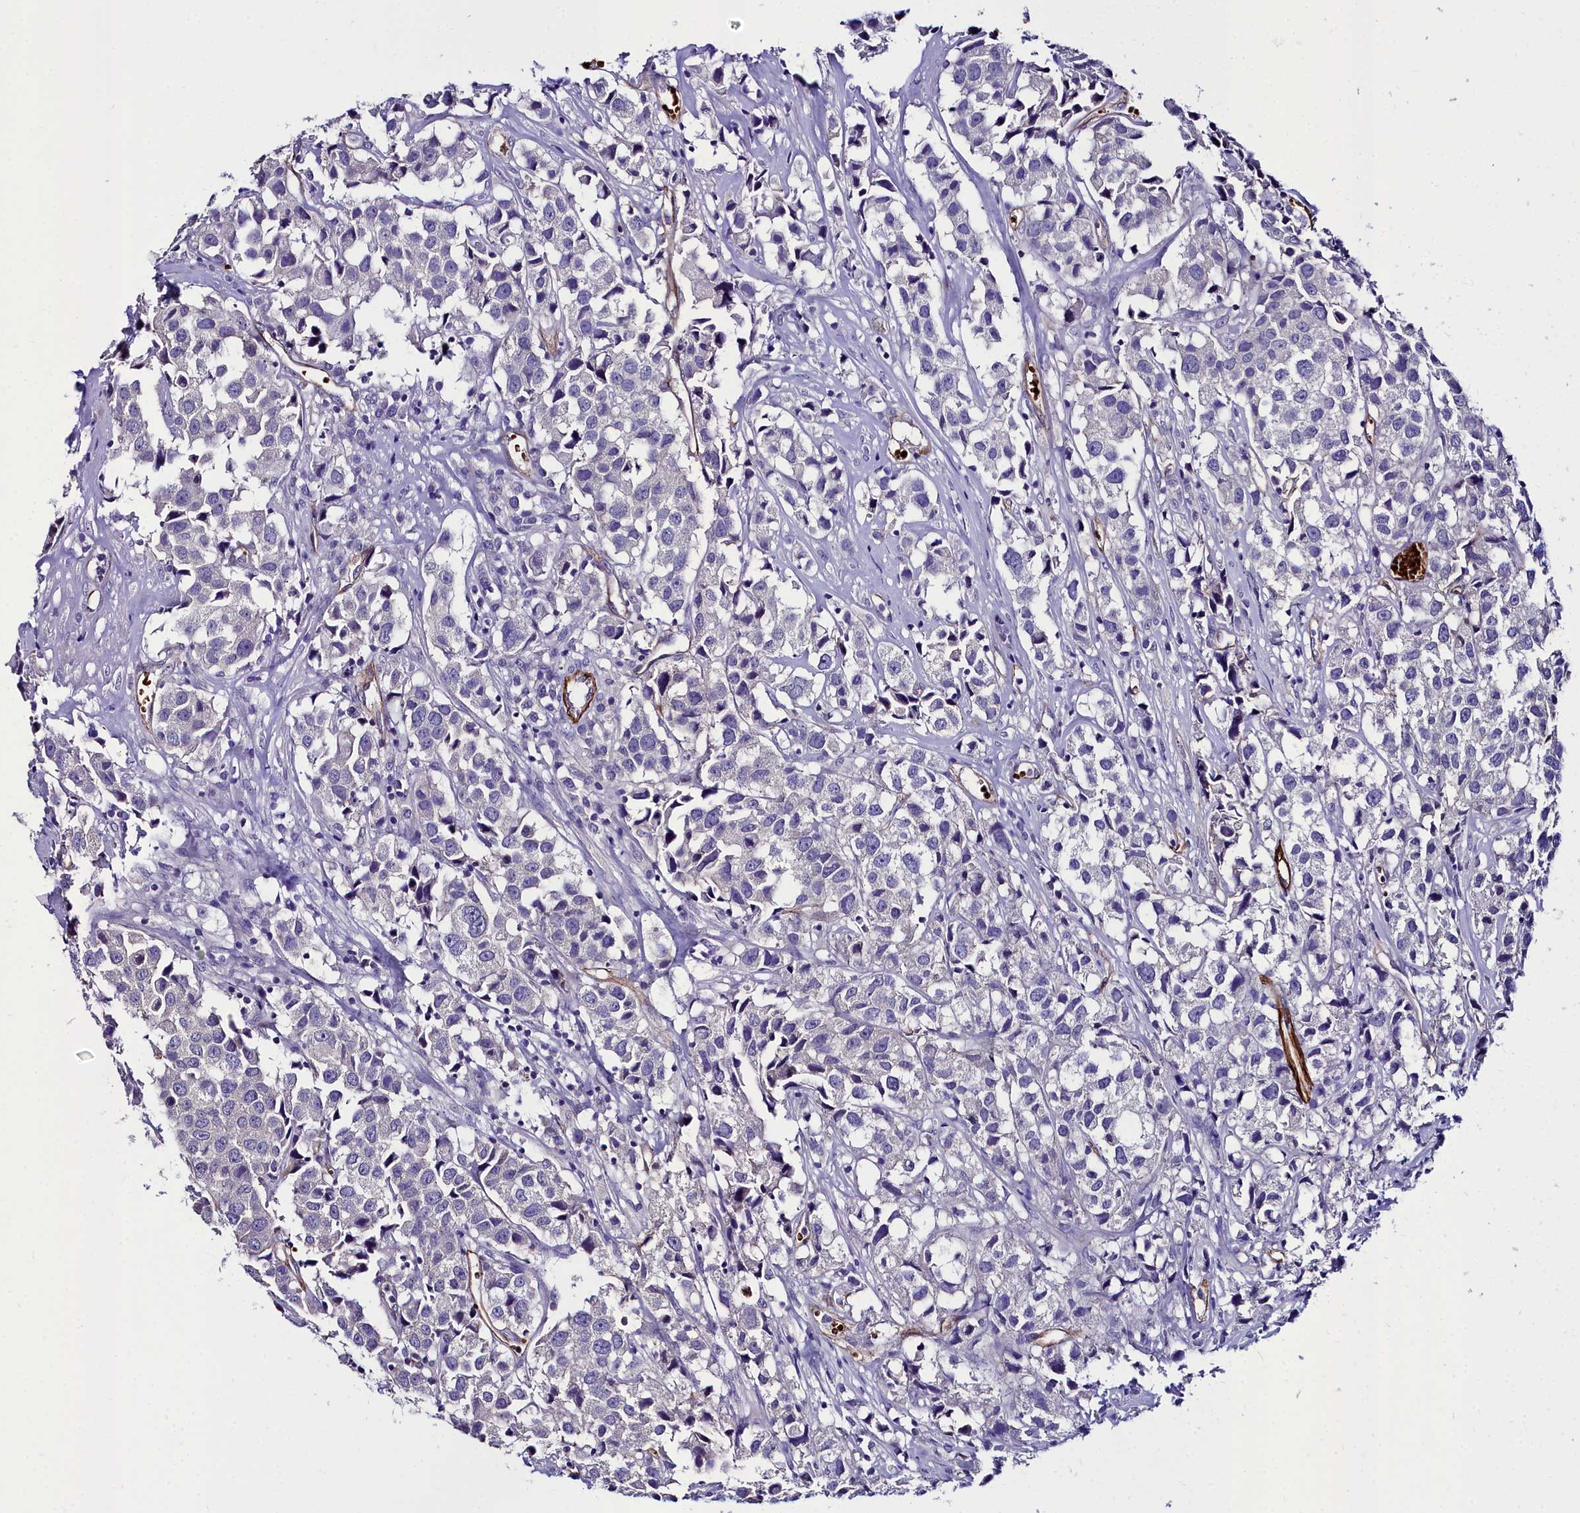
{"staining": {"intensity": "negative", "quantity": "none", "location": "none"}, "tissue": "urothelial cancer", "cell_type": "Tumor cells", "image_type": "cancer", "snomed": [{"axis": "morphology", "description": "Urothelial carcinoma, High grade"}, {"axis": "topography", "description": "Urinary bladder"}], "caption": "Tumor cells are negative for protein expression in human urothelial cancer.", "gene": "CYP4F11", "patient": {"sex": "female", "age": 75}}